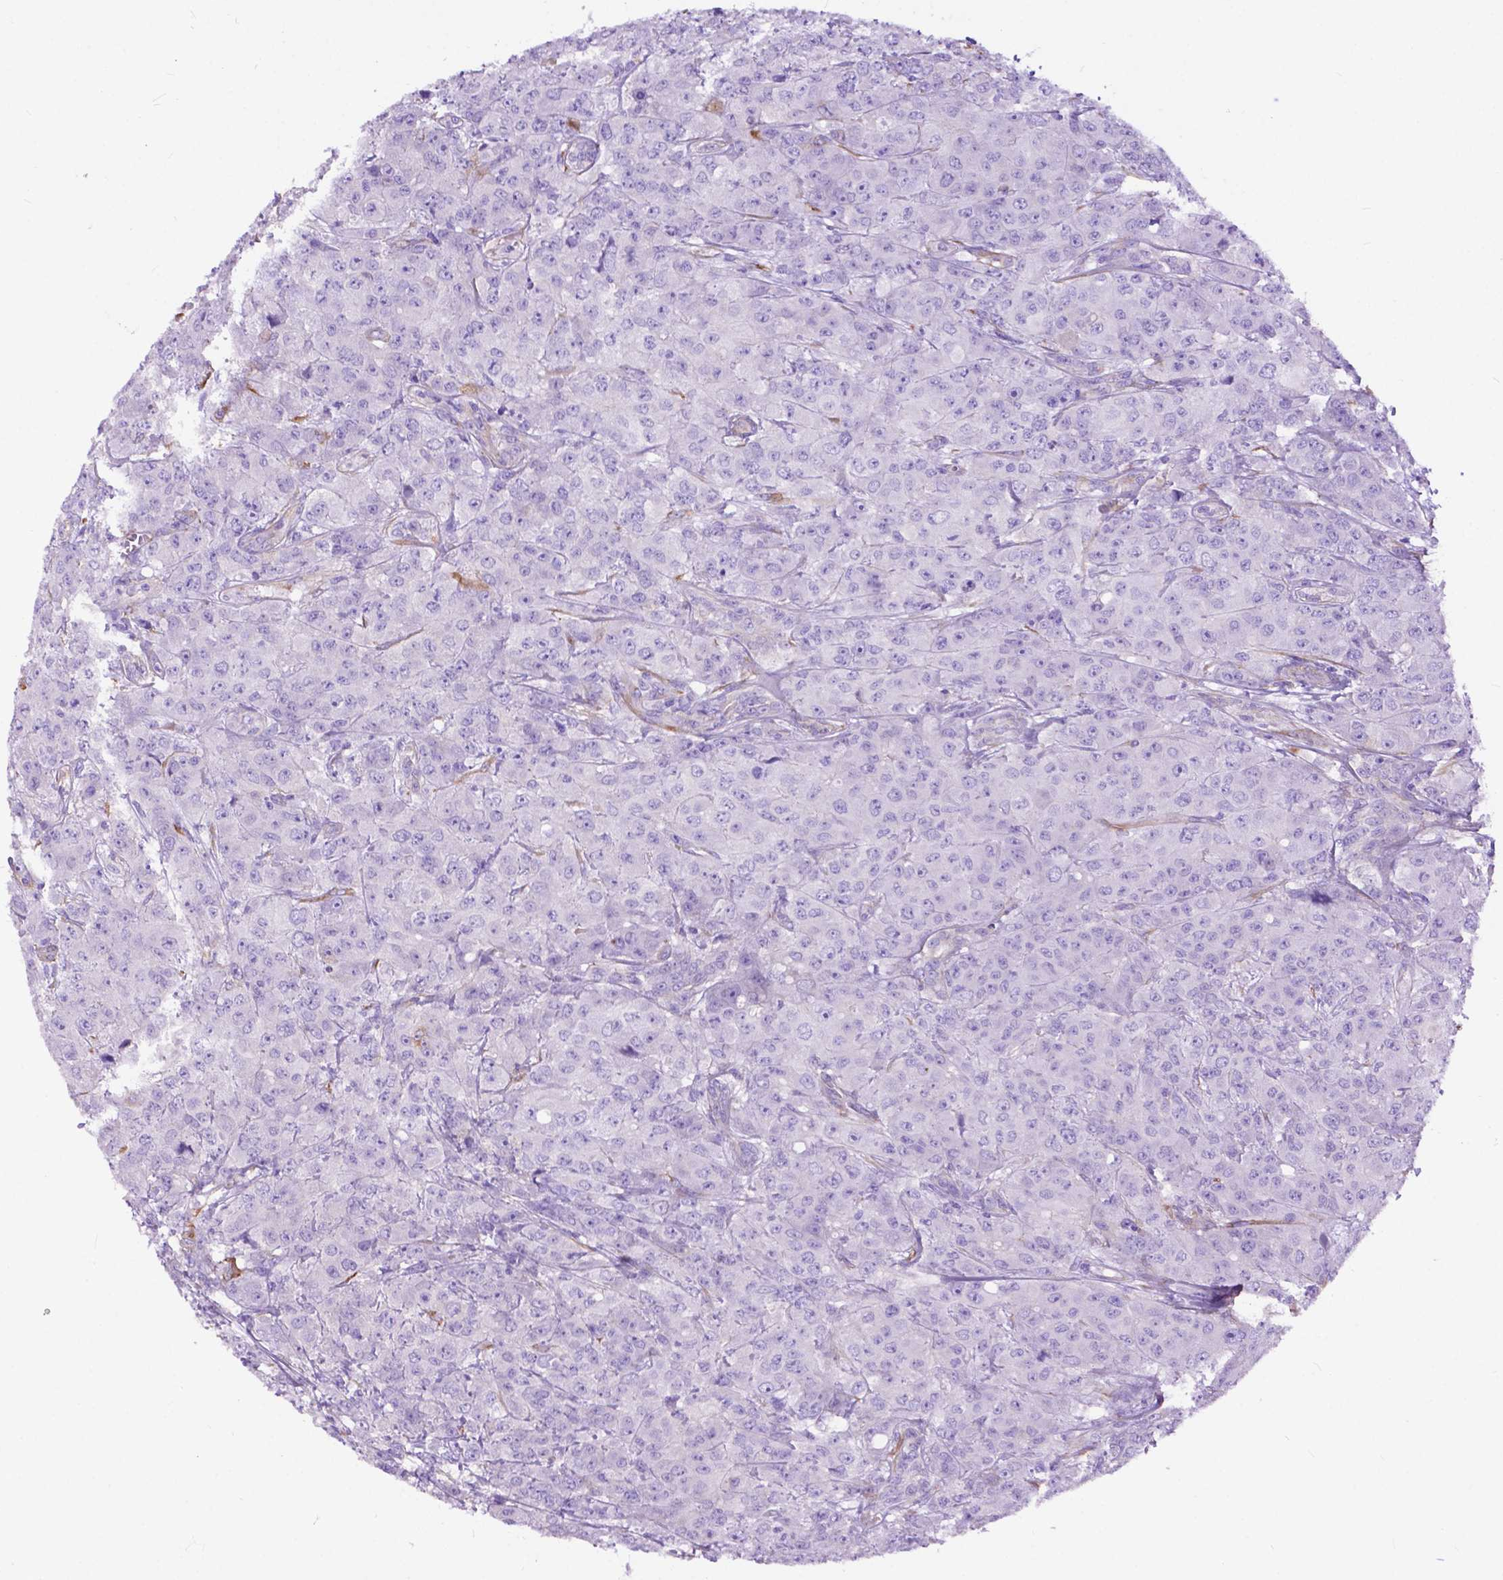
{"staining": {"intensity": "negative", "quantity": "none", "location": "none"}, "tissue": "breast cancer", "cell_type": "Tumor cells", "image_type": "cancer", "snomed": [{"axis": "morphology", "description": "Normal tissue, NOS"}, {"axis": "morphology", "description": "Duct carcinoma"}, {"axis": "topography", "description": "Breast"}], "caption": "The histopathology image reveals no significant expression in tumor cells of breast cancer.", "gene": "PCDHA12", "patient": {"sex": "female", "age": 43}}